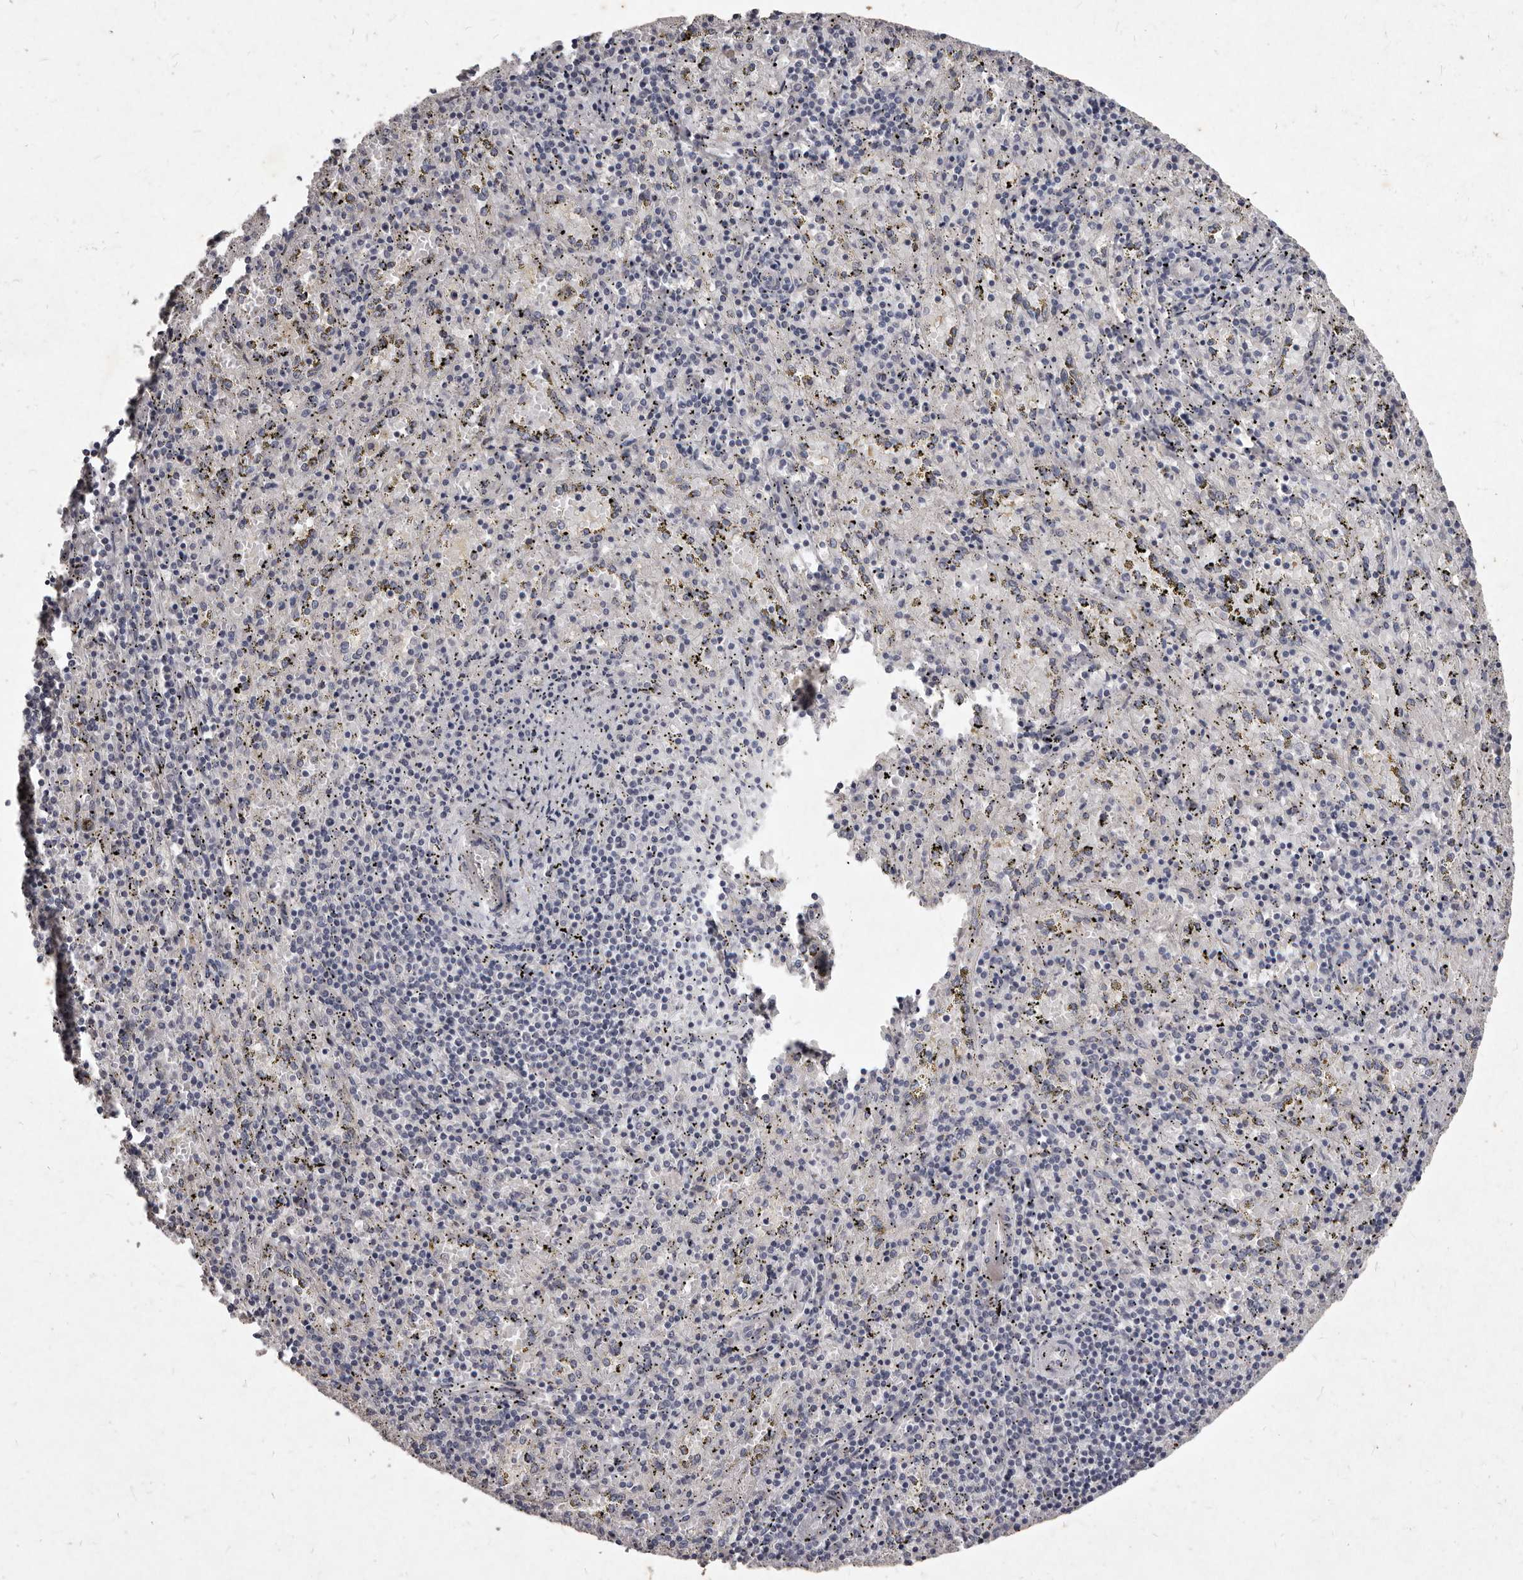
{"staining": {"intensity": "negative", "quantity": "none", "location": "none"}, "tissue": "spleen", "cell_type": "Cells in red pulp", "image_type": "normal", "snomed": [{"axis": "morphology", "description": "Normal tissue, NOS"}, {"axis": "topography", "description": "Spleen"}], "caption": "IHC micrograph of unremarkable human spleen stained for a protein (brown), which exhibits no positivity in cells in red pulp. The staining is performed using DAB (3,3'-diaminobenzidine) brown chromogen with nuclei counter-stained in using hematoxylin.", "gene": "GPRC5C", "patient": {"sex": "male", "age": 11}}